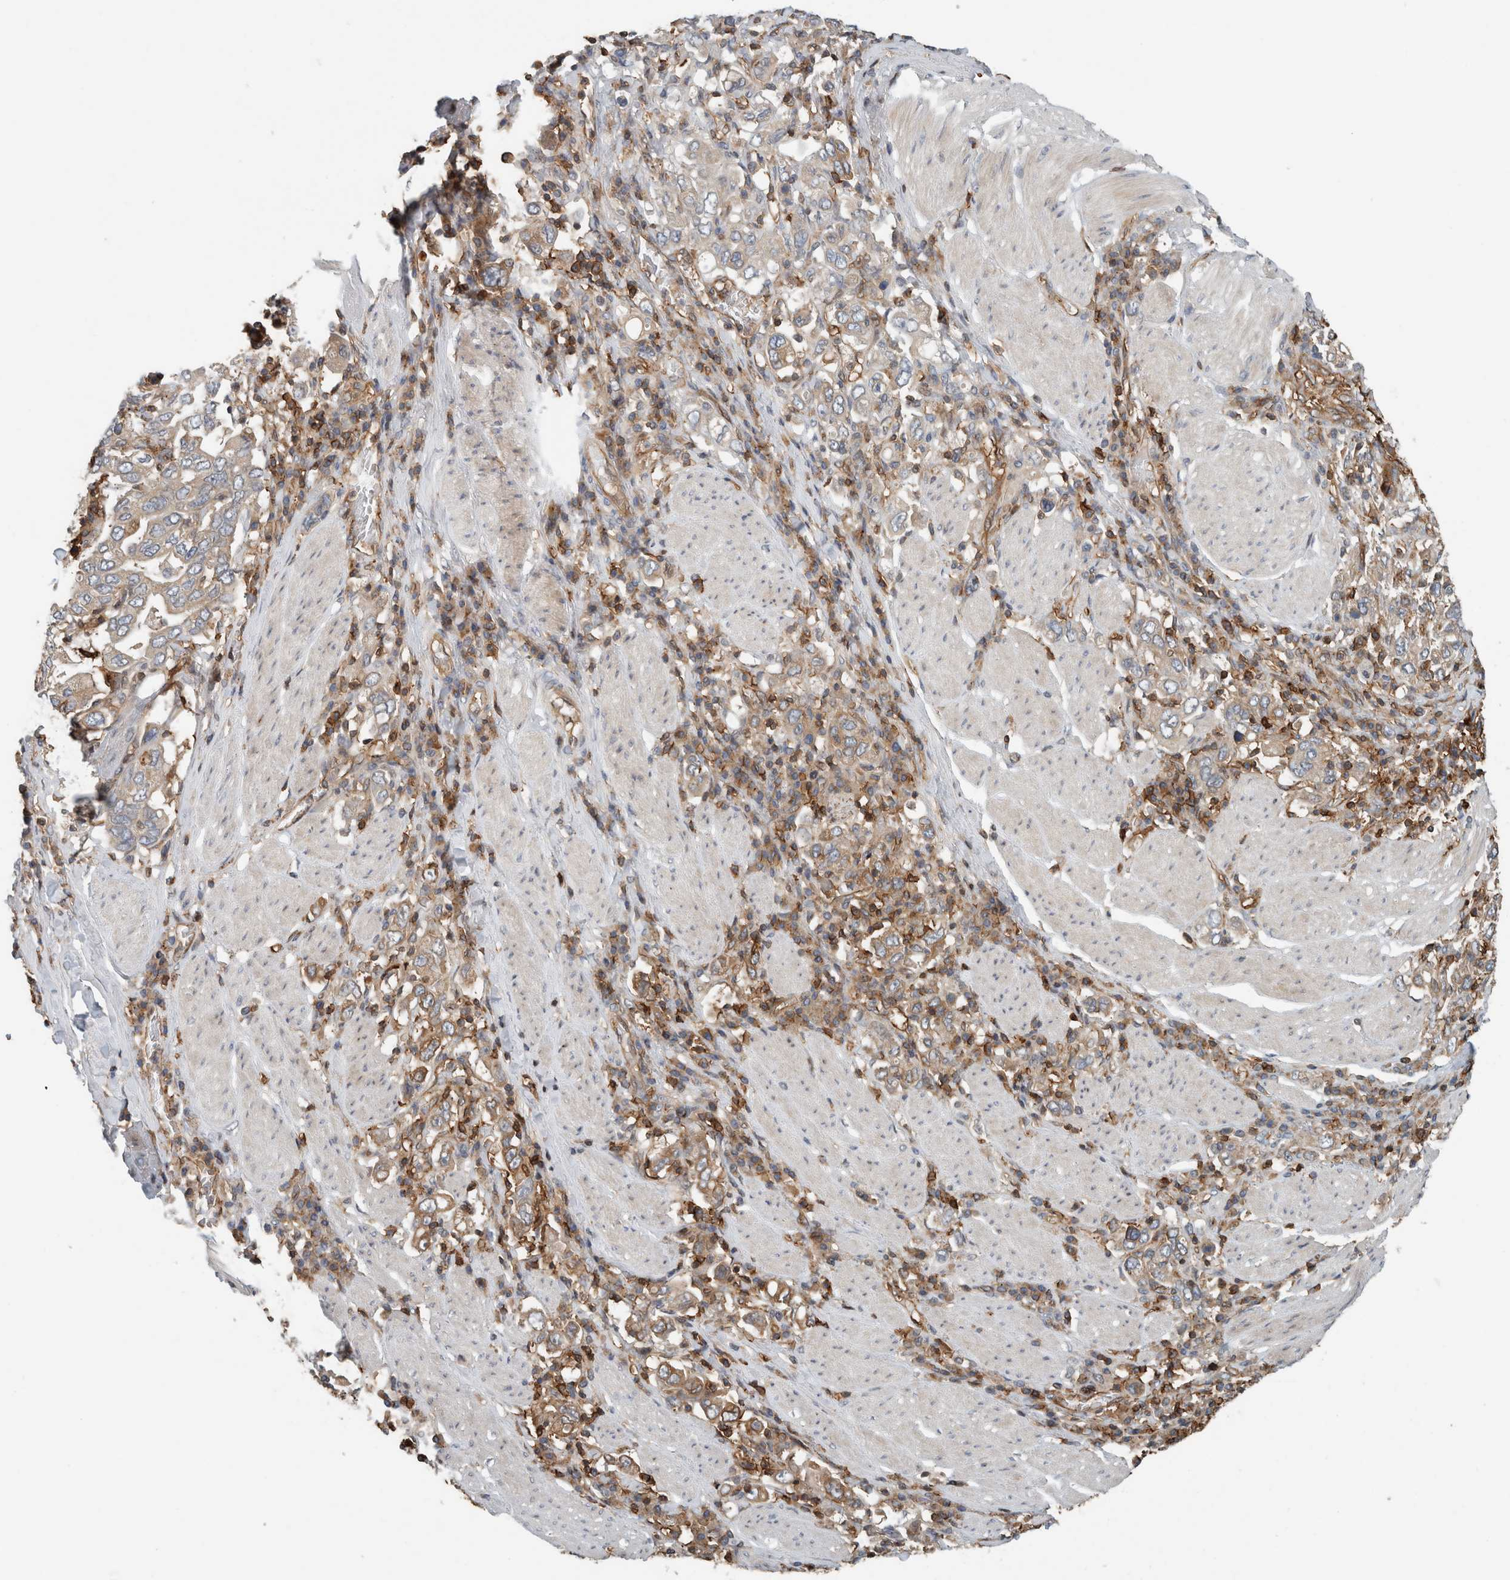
{"staining": {"intensity": "weak", "quantity": "<25%", "location": "cytoplasmic/membranous"}, "tissue": "stomach cancer", "cell_type": "Tumor cells", "image_type": "cancer", "snomed": [{"axis": "morphology", "description": "Adenocarcinoma, NOS"}, {"axis": "topography", "description": "Stomach, upper"}], "caption": "A high-resolution micrograph shows IHC staining of stomach cancer, which exhibits no significant positivity in tumor cells. (DAB IHC with hematoxylin counter stain).", "gene": "PFDN4", "patient": {"sex": "male", "age": 62}}